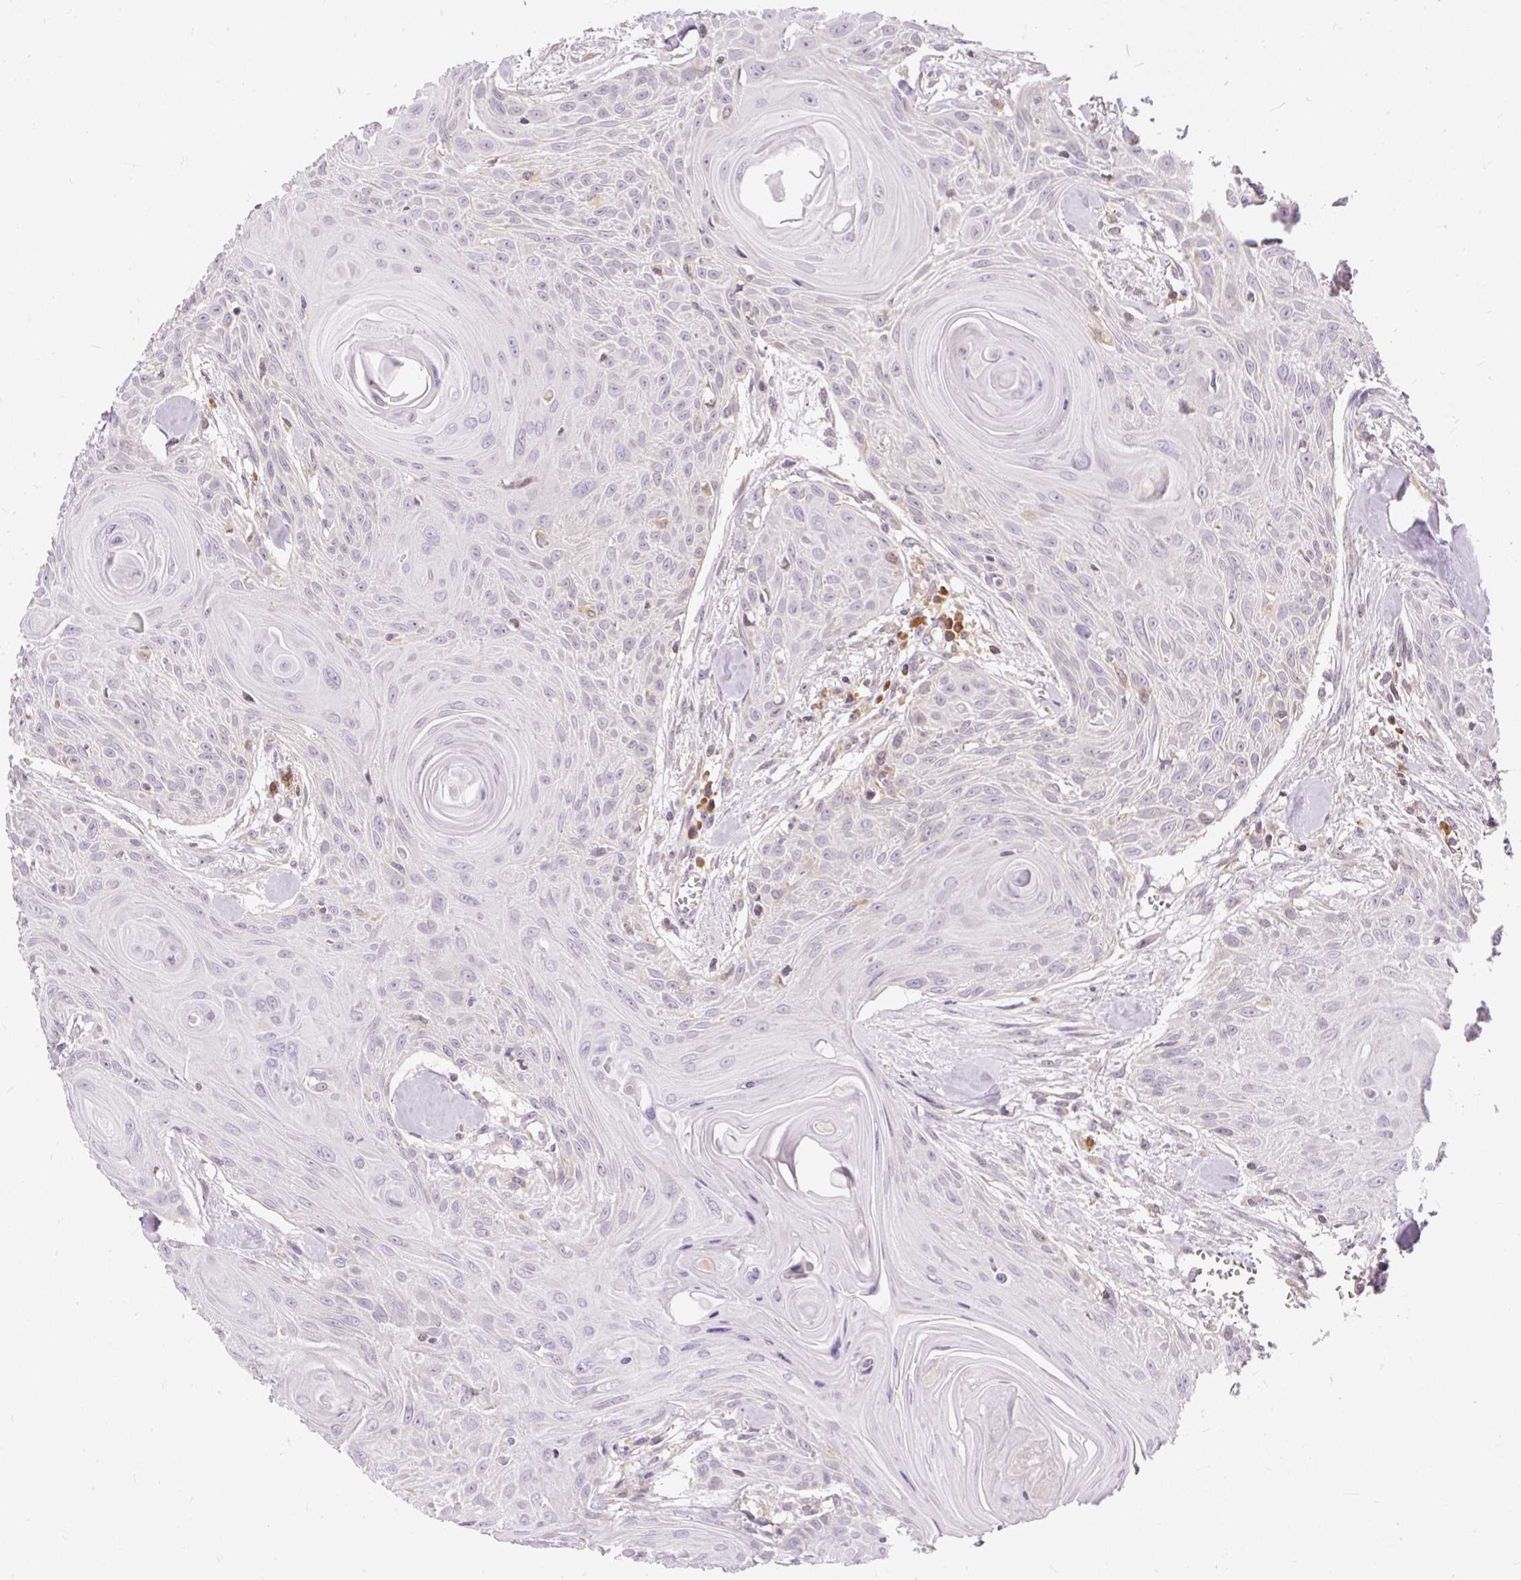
{"staining": {"intensity": "weak", "quantity": "<25%", "location": "nuclear"}, "tissue": "head and neck cancer", "cell_type": "Tumor cells", "image_type": "cancer", "snomed": [{"axis": "morphology", "description": "Squamous cell carcinoma, NOS"}, {"axis": "topography", "description": "Lymph node"}, {"axis": "topography", "description": "Salivary gland"}, {"axis": "topography", "description": "Head-Neck"}], "caption": "DAB (3,3'-diaminobenzidine) immunohistochemical staining of head and neck squamous cell carcinoma demonstrates no significant staining in tumor cells.", "gene": "CYP20A1", "patient": {"sex": "female", "age": 74}}